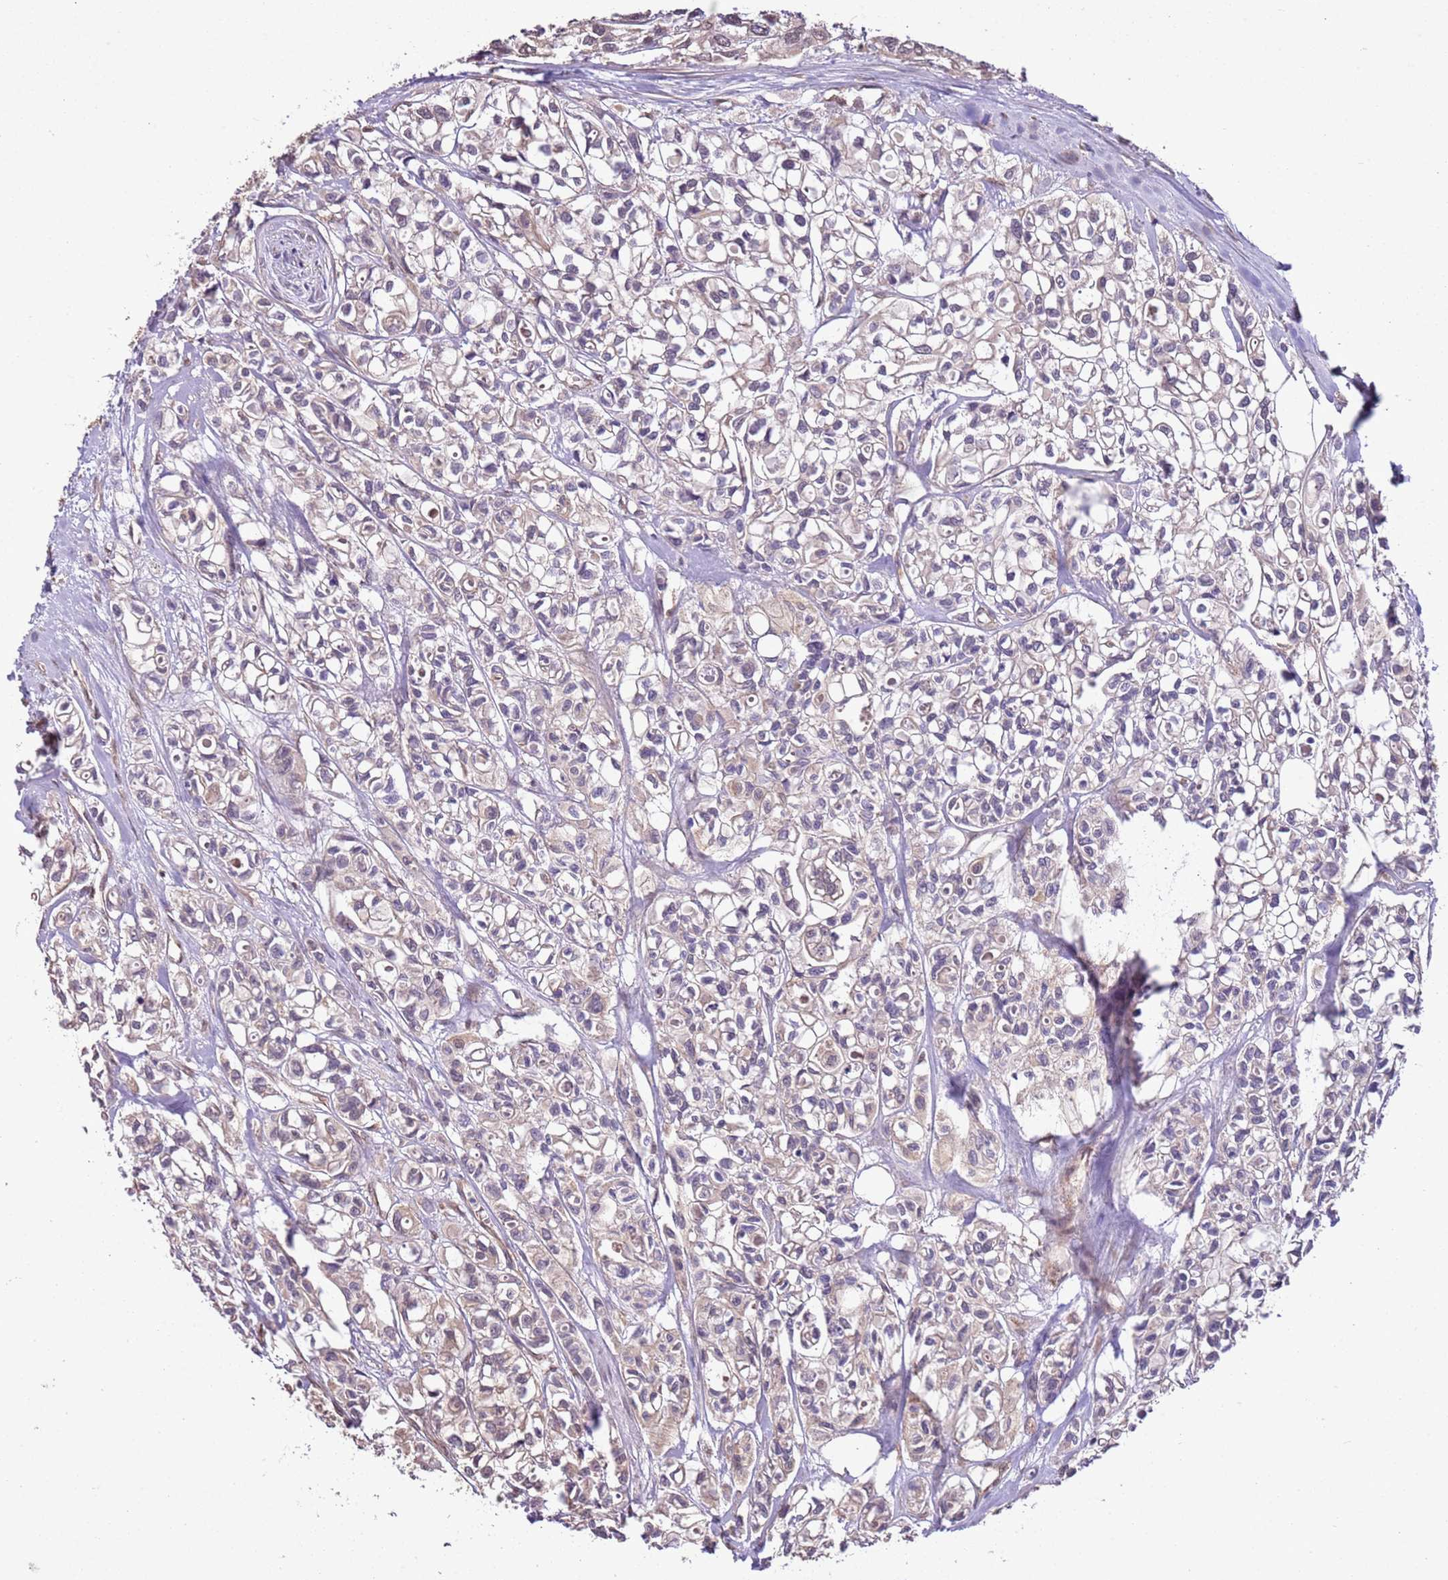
{"staining": {"intensity": "weak", "quantity": "25%-75%", "location": "cytoplasmic/membranous"}, "tissue": "urothelial cancer", "cell_type": "Tumor cells", "image_type": "cancer", "snomed": [{"axis": "morphology", "description": "Urothelial carcinoma, High grade"}, {"axis": "topography", "description": "Urinary bladder"}], "caption": "Urothelial cancer stained with immunohistochemistry demonstrates weak cytoplasmic/membranous positivity in approximately 25%-75% of tumor cells. Nuclei are stained in blue.", "gene": "BBS5", "patient": {"sex": "male", "age": 67}}